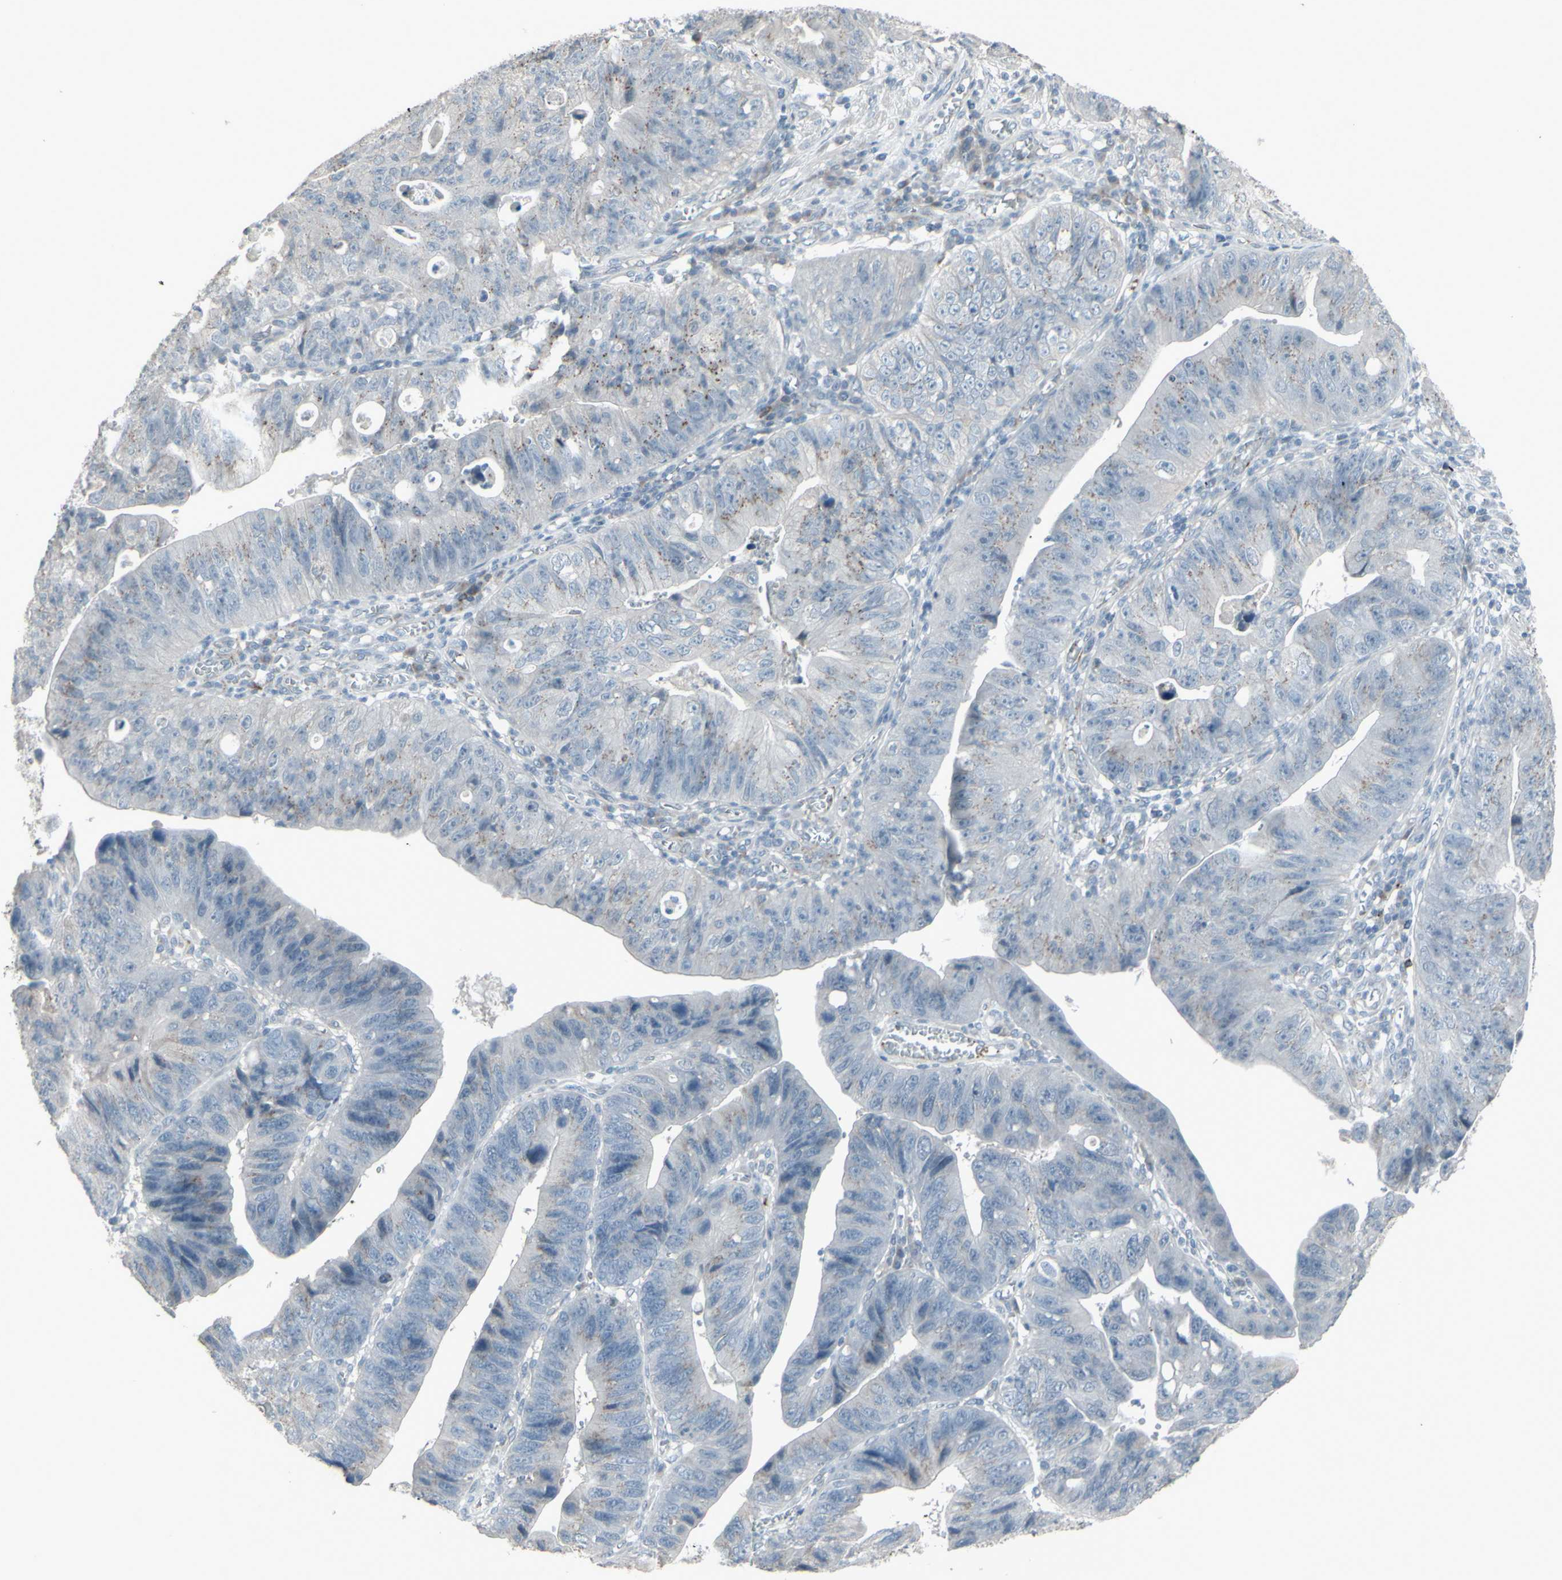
{"staining": {"intensity": "weak", "quantity": "25%-75%", "location": "cytoplasmic/membranous"}, "tissue": "stomach cancer", "cell_type": "Tumor cells", "image_type": "cancer", "snomed": [{"axis": "morphology", "description": "Adenocarcinoma, NOS"}, {"axis": "topography", "description": "Stomach"}], "caption": "Tumor cells demonstrate low levels of weak cytoplasmic/membranous staining in approximately 25%-75% of cells in stomach adenocarcinoma.", "gene": "CD79B", "patient": {"sex": "male", "age": 59}}